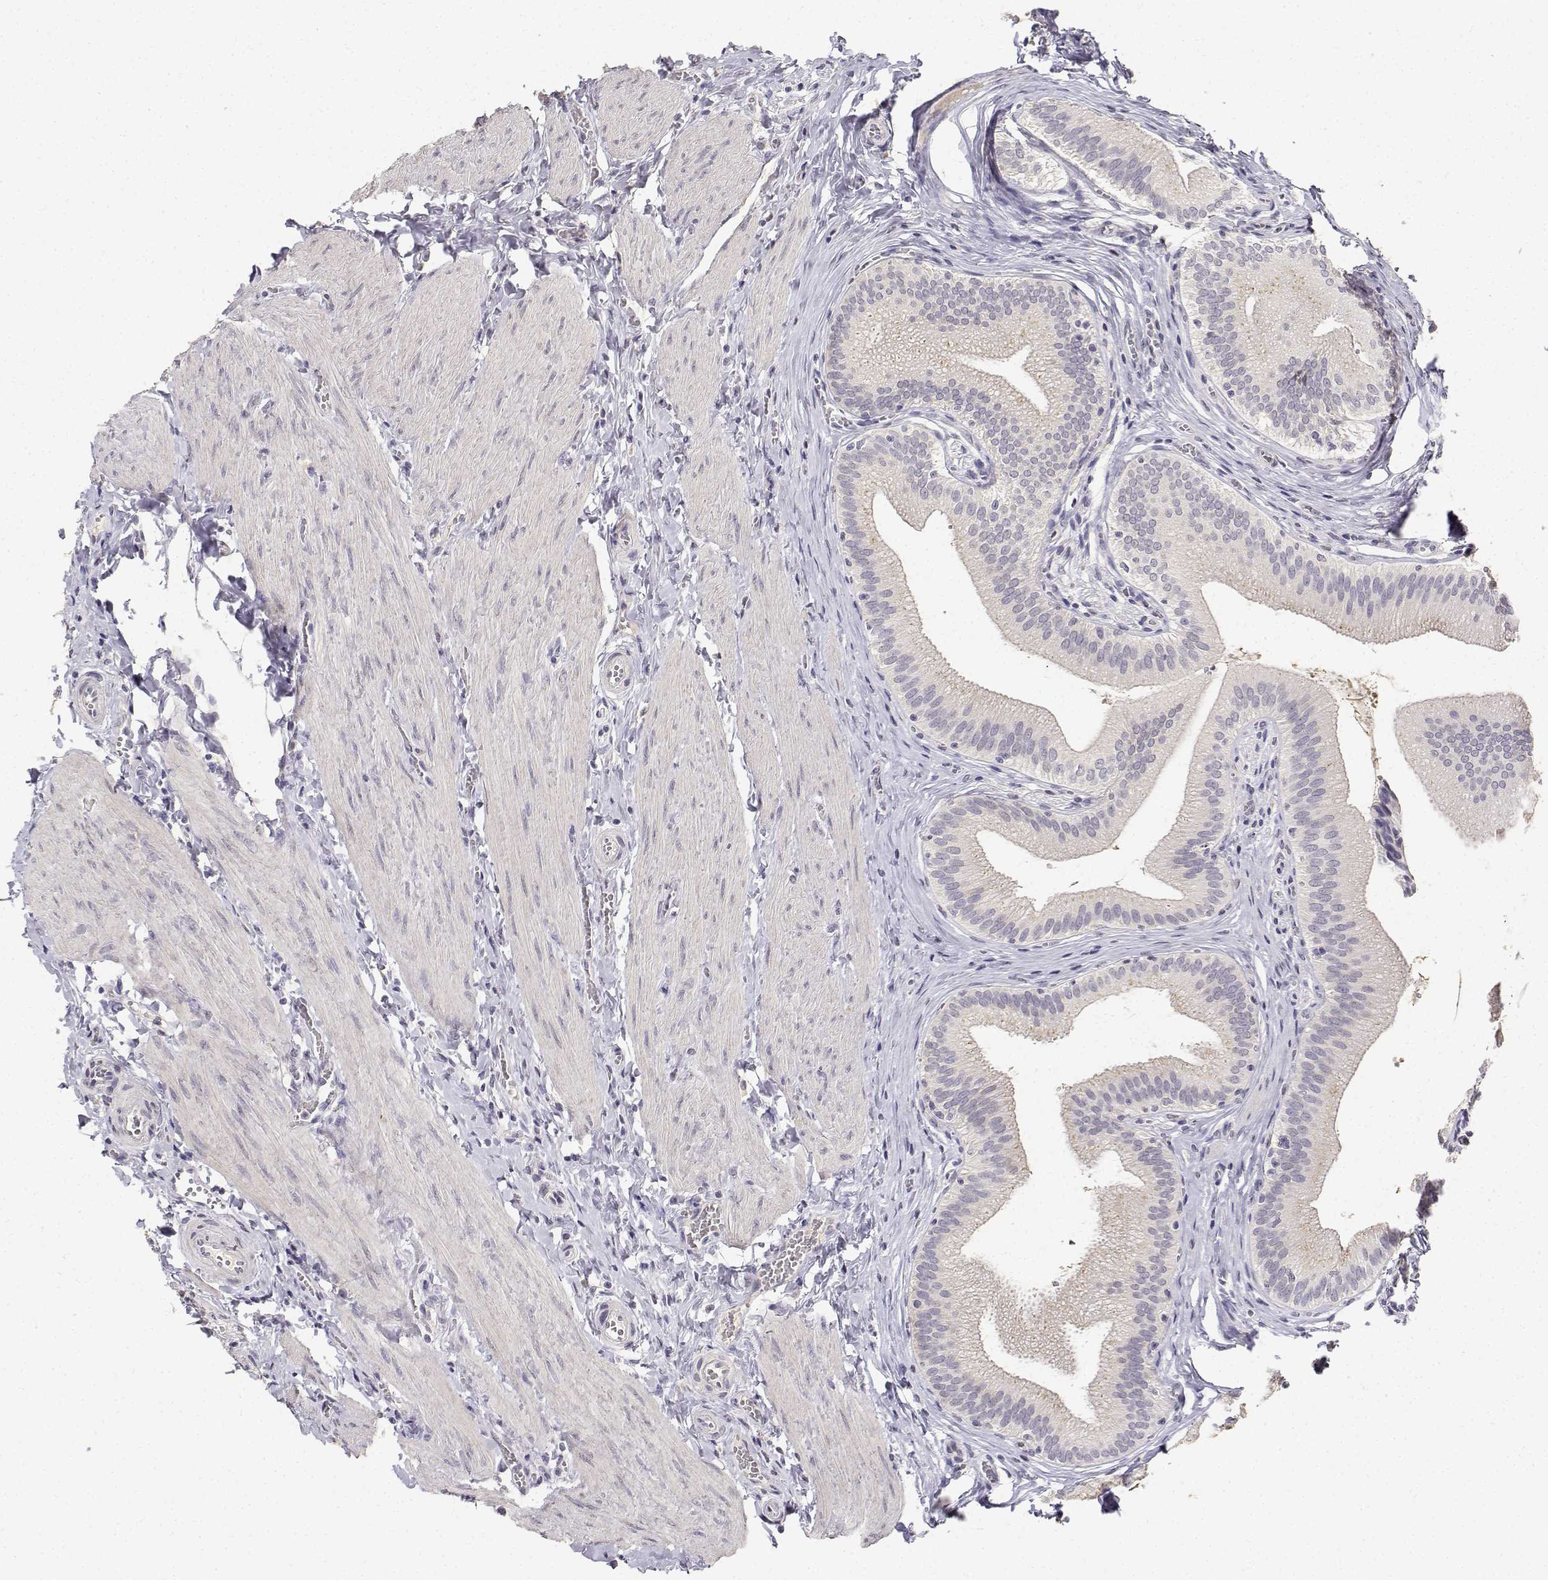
{"staining": {"intensity": "weak", "quantity": "<25%", "location": "cytoplasmic/membranous"}, "tissue": "gallbladder", "cell_type": "Glandular cells", "image_type": "normal", "snomed": [{"axis": "morphology", "description": "Normal tissue, NOS"}, {"axis": "topography", "description": "Gallbladder"}], "caption": "This is a micrograph of immunohistochemistry staining of benign gallbladder, which shows no staining in glandular cells. The staining was performed using DAB to visualize the protein expression in brown, while the nuclei were stained in blue with hematoxylin (Magnification: 20x).", "gene": "PAEP", "patient": {"sex": "male", "age": 17}}